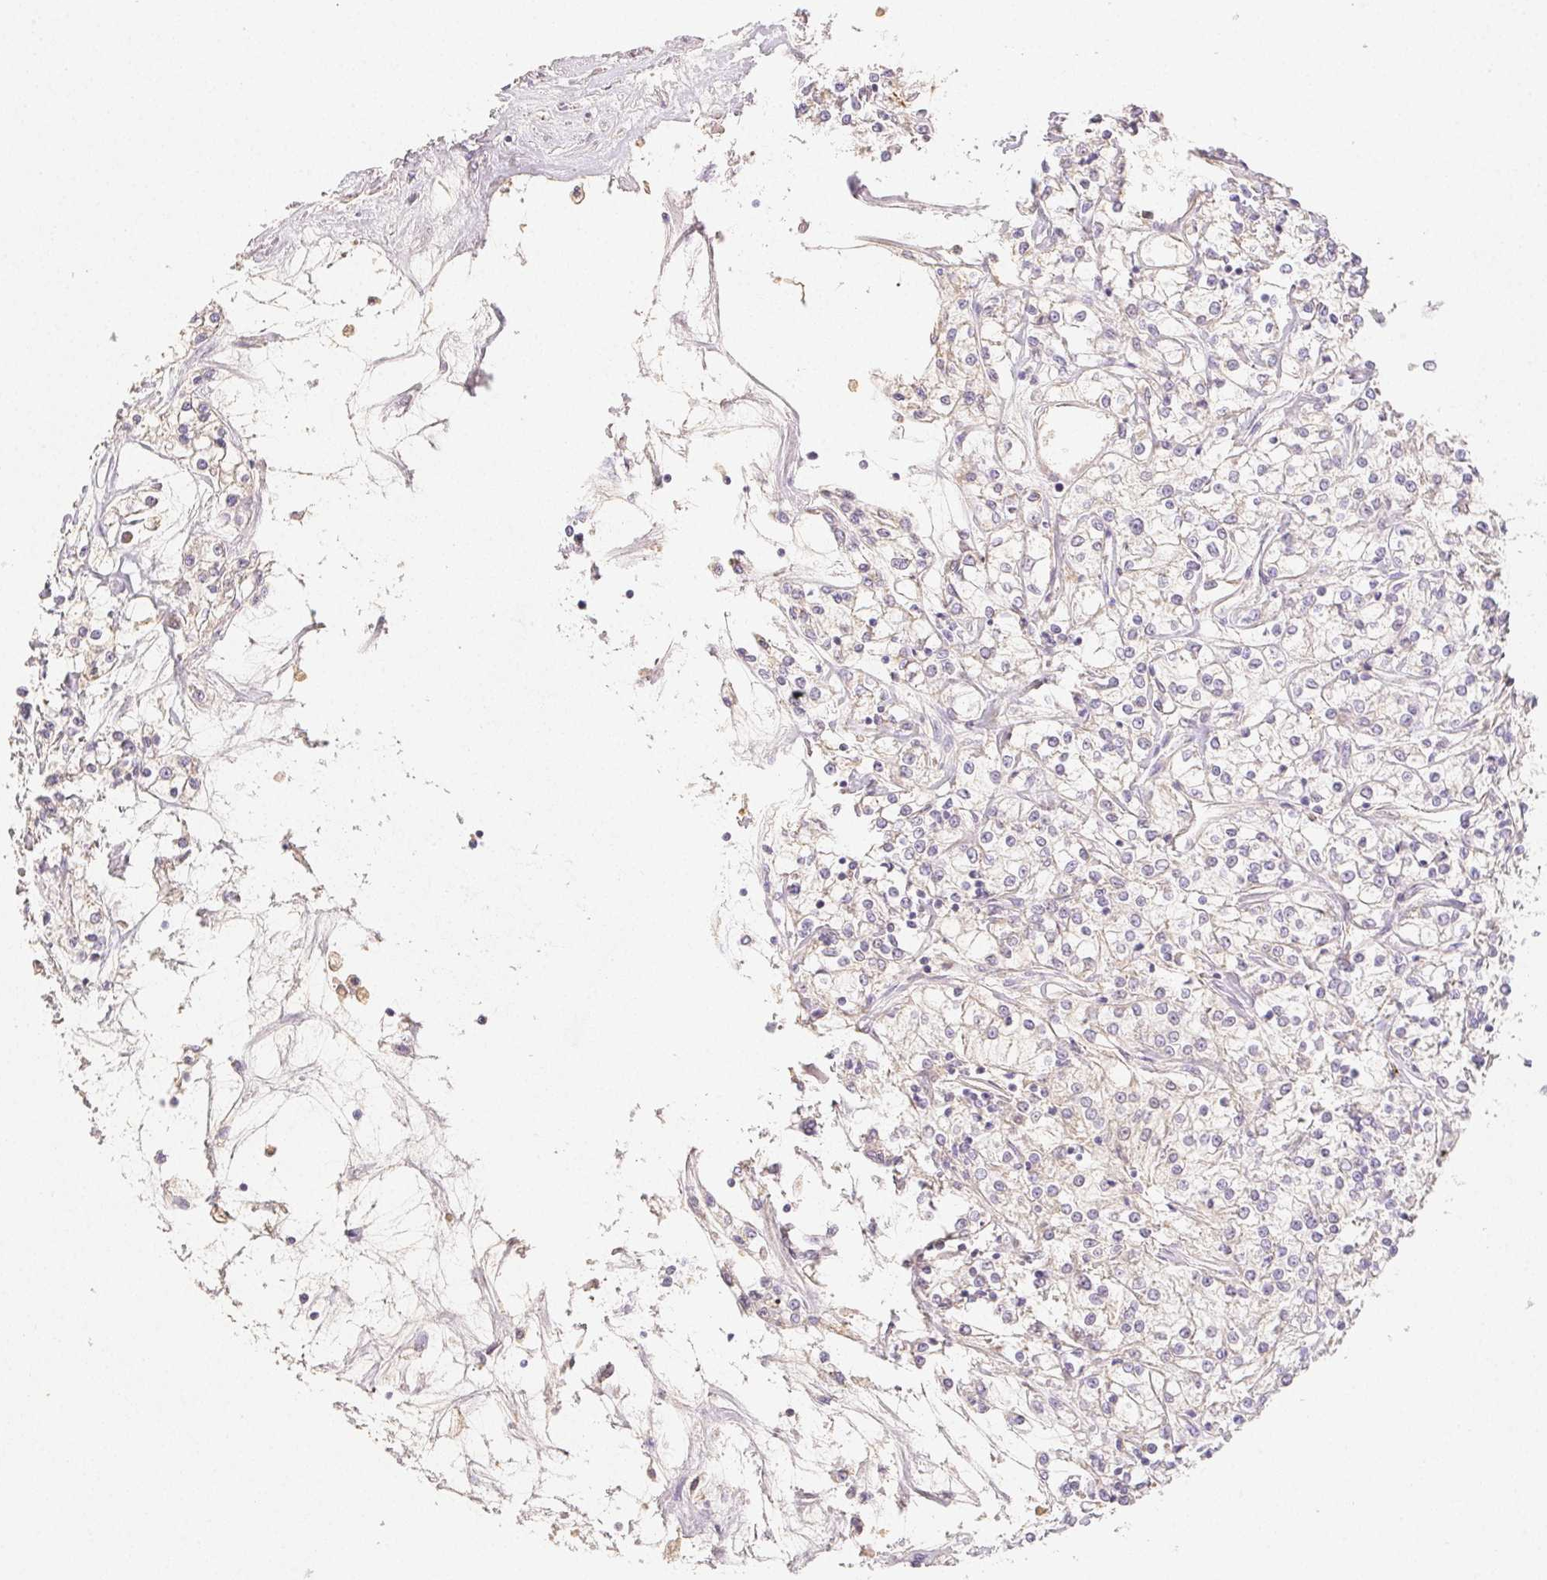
{"staining": {"intensity": "negative", "quantity": "none", "location": "none"}, "tissue": "renal cancer", "cell_type": "Tumor cells", "image_type": "cancer", "snomed": [{"axis": "morphology", "description": "Adenocarcinoma, NOS"}, {"axis": "topography", "description": "Kidney"}], "caption": "Tumor cells show no significant protein staining in renal adenocarcinoma.", "gene": "ACVR1B", "patient": {"sex": "female", "age": 59}}